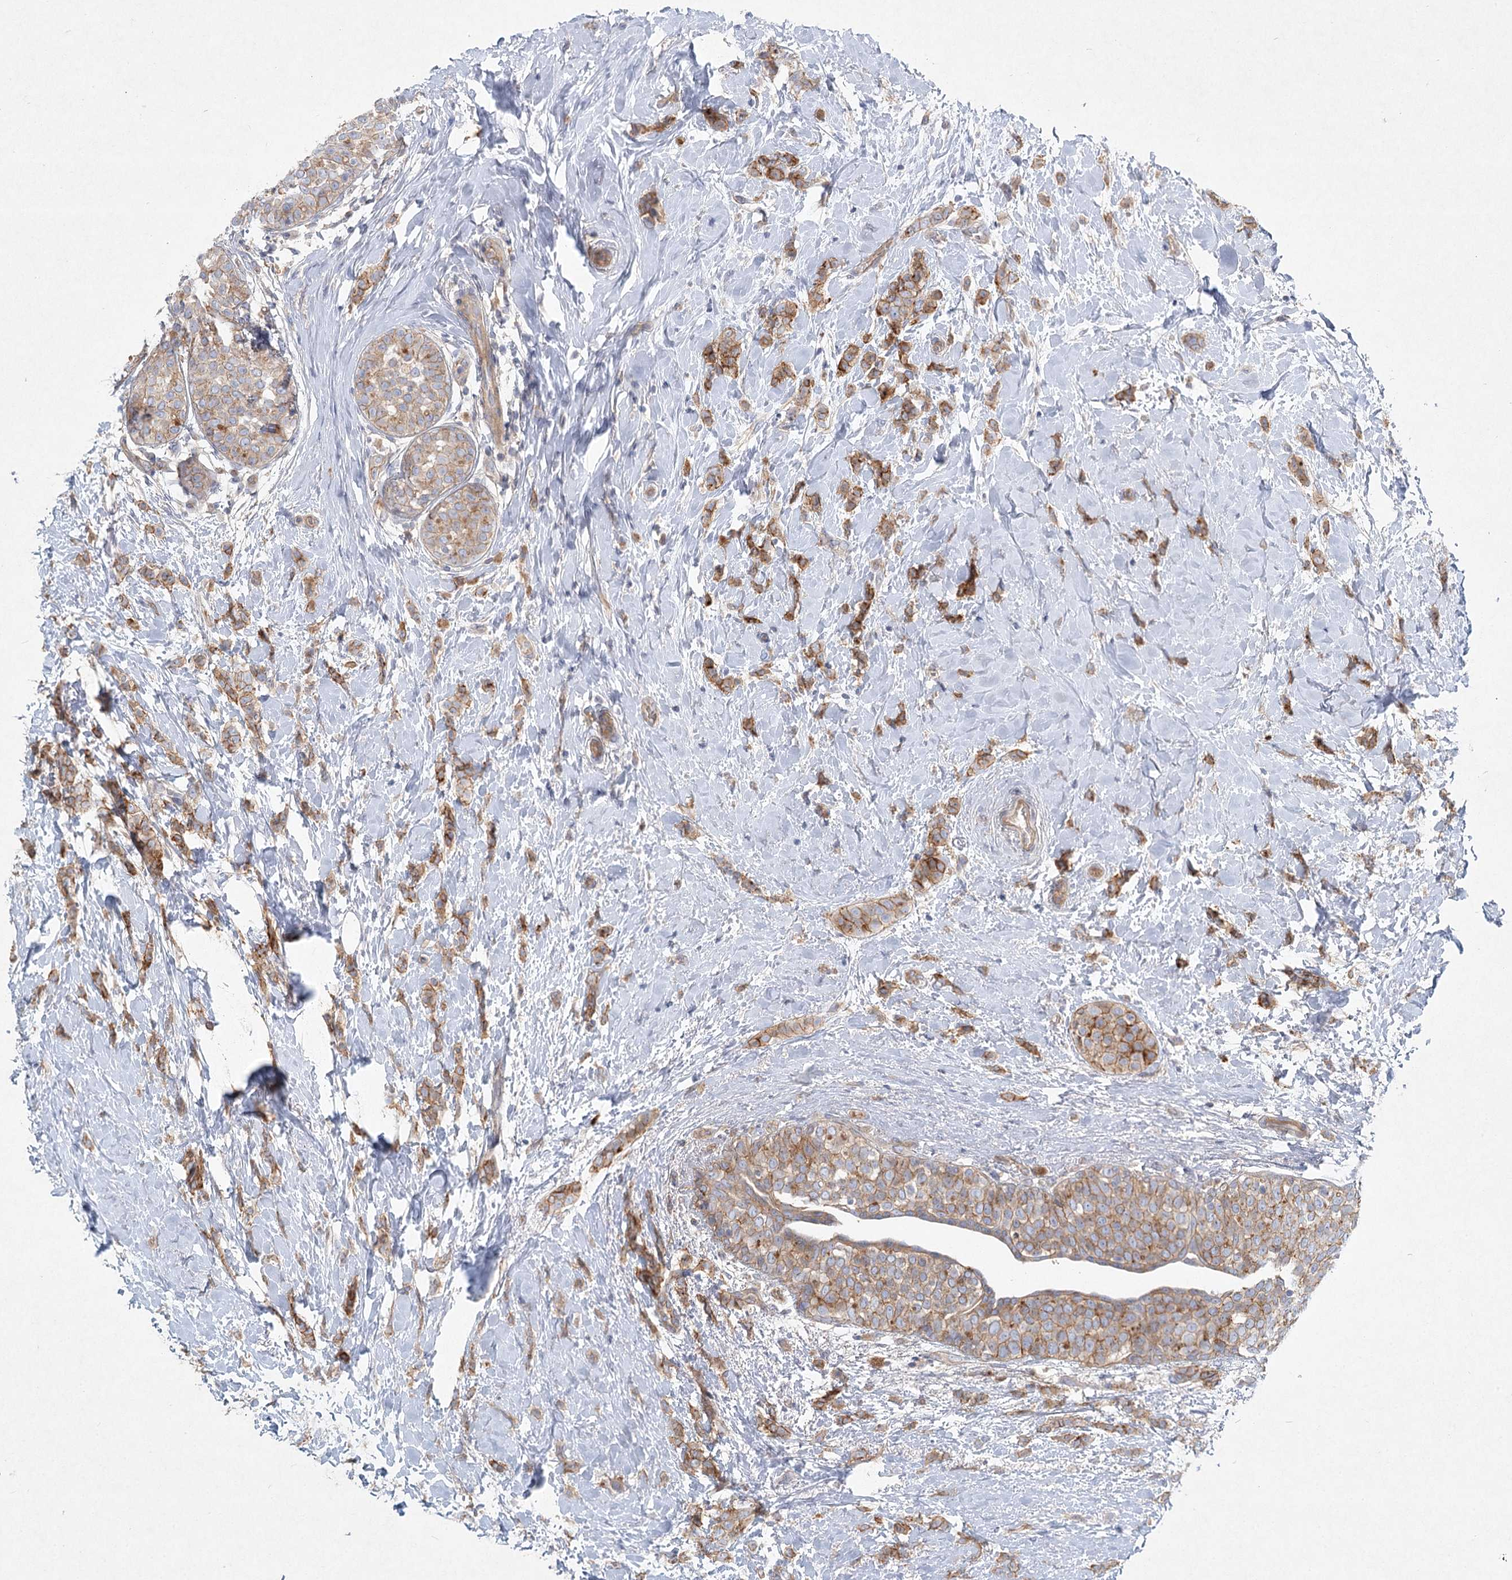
{"staining": {"intensity": "moderate", "quantity": ">75%", "location": "cytoplasmic/membranous"}, "tissue": "breast cancer", "cell_type": "Tumor cells", "image_type": "cancer", "snomed": [{"axis": "morphology", "description": "Lobular carcinoma, in situ"}, {"axis": "morphology", "description": "Lobular carcinoma"}, {"axis": "topography", "description": "Breast"}], "caption": "A high-resolution micrograph shows IHC staining of breast lobular carcinoma in situ, which exhibits moderate cytoplasmic/membranous positivity in about >75% of tumor cells. The staining was performed using DAB, with brown indicating positive protein expression. Nuclei are stained blue with hematoxylin.", "gene": "DNMBP", "patient": {"sex": "female", "age": 41}}